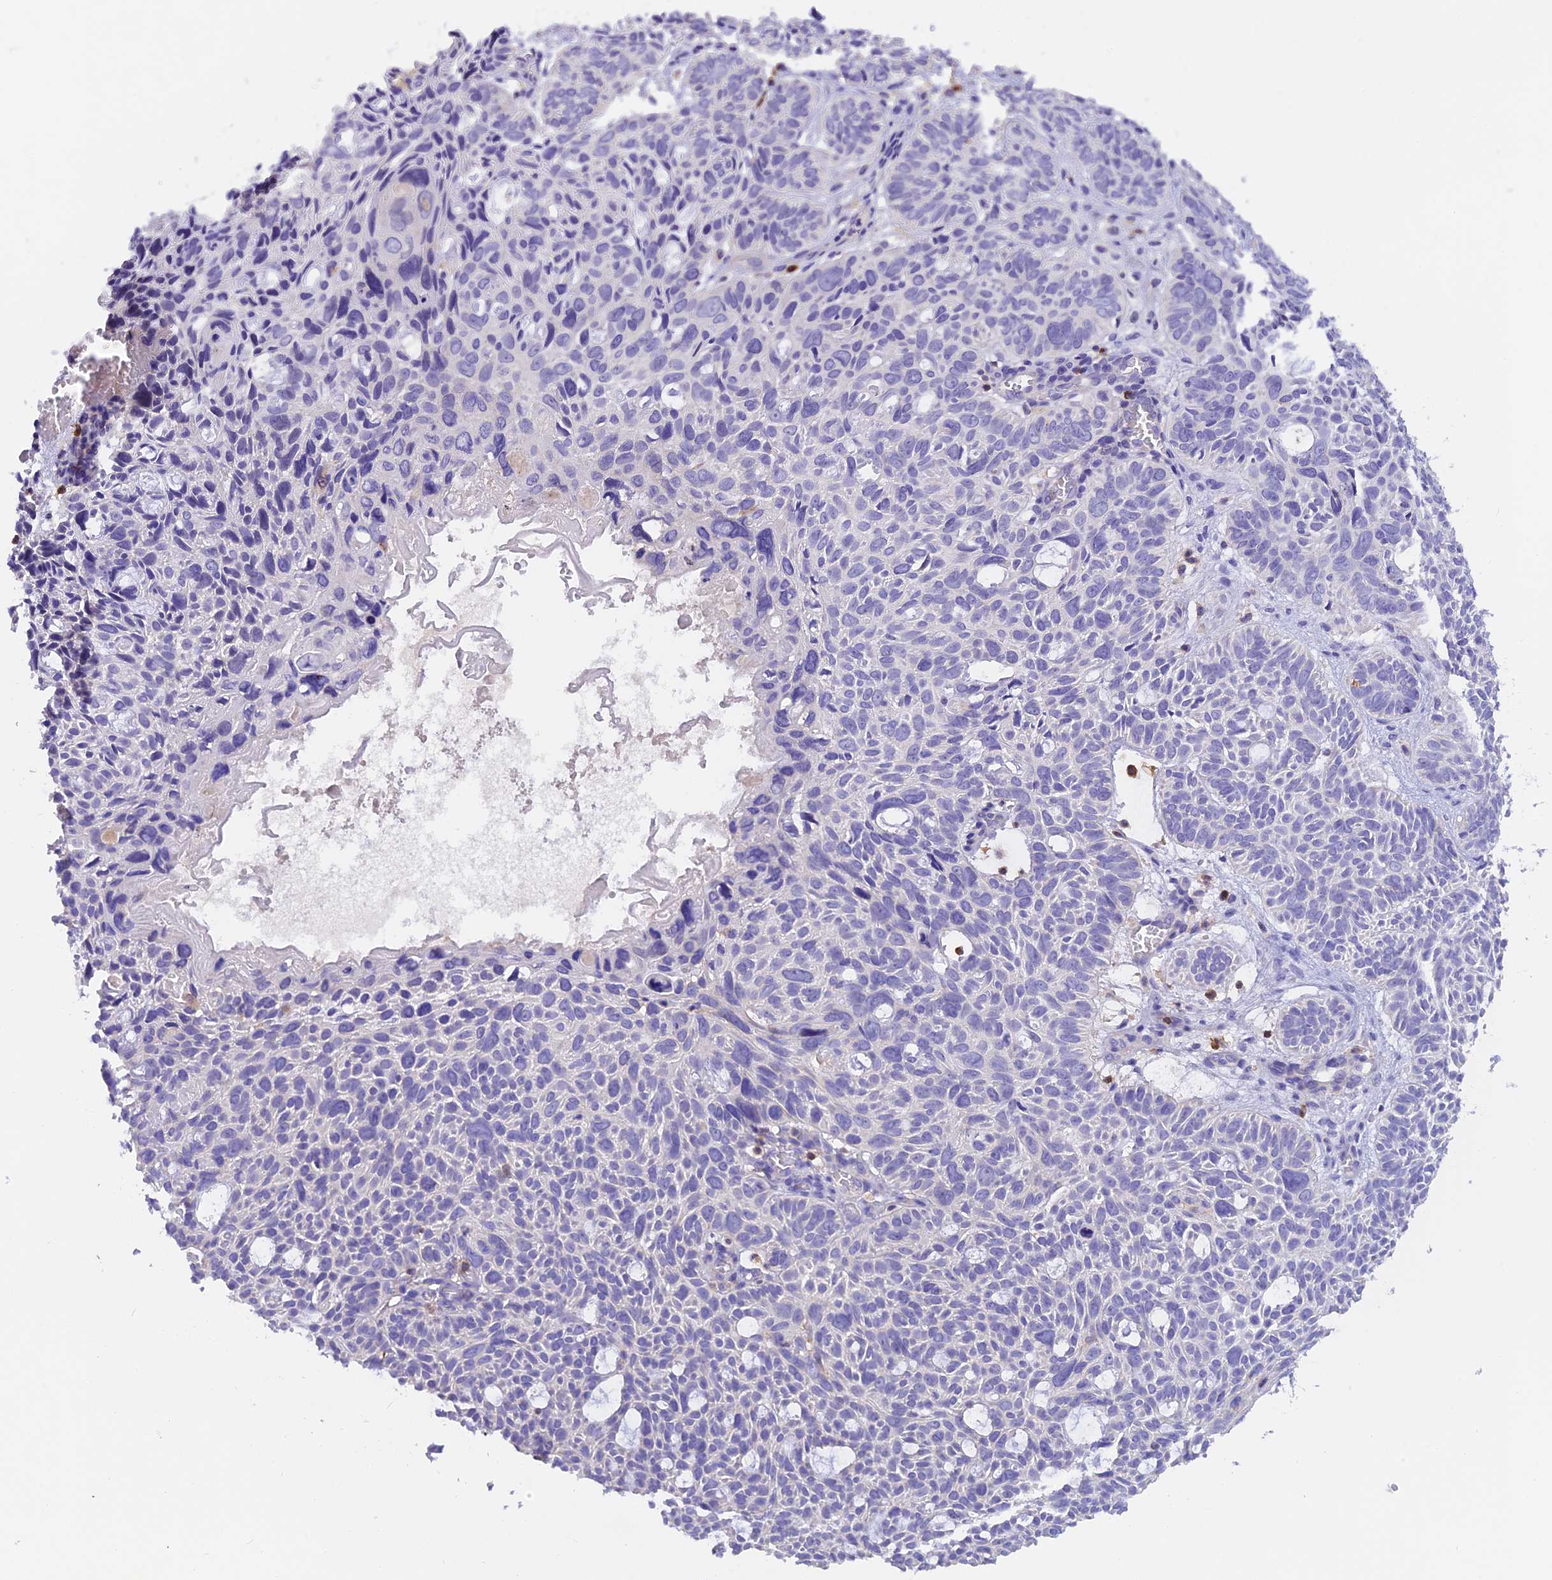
{"staining": {"intensity": "negative", "quantity": "none", "location": "none"}, "tissue": "skin cancer", "cell_type": "Tumor cells", "image_type": "cancer", "snomed": [{"axis": "morphology", "description": "Basal cell carcinoma"}, {"axis": "topography", "description": "Skin"}], "caption": "Immunohistochemical staining of human skin basal cell carcinoma exhibits no significant expression in tumor cells.", "gene": "LPXN", "patient": {"sex": "male", "age": 69}}